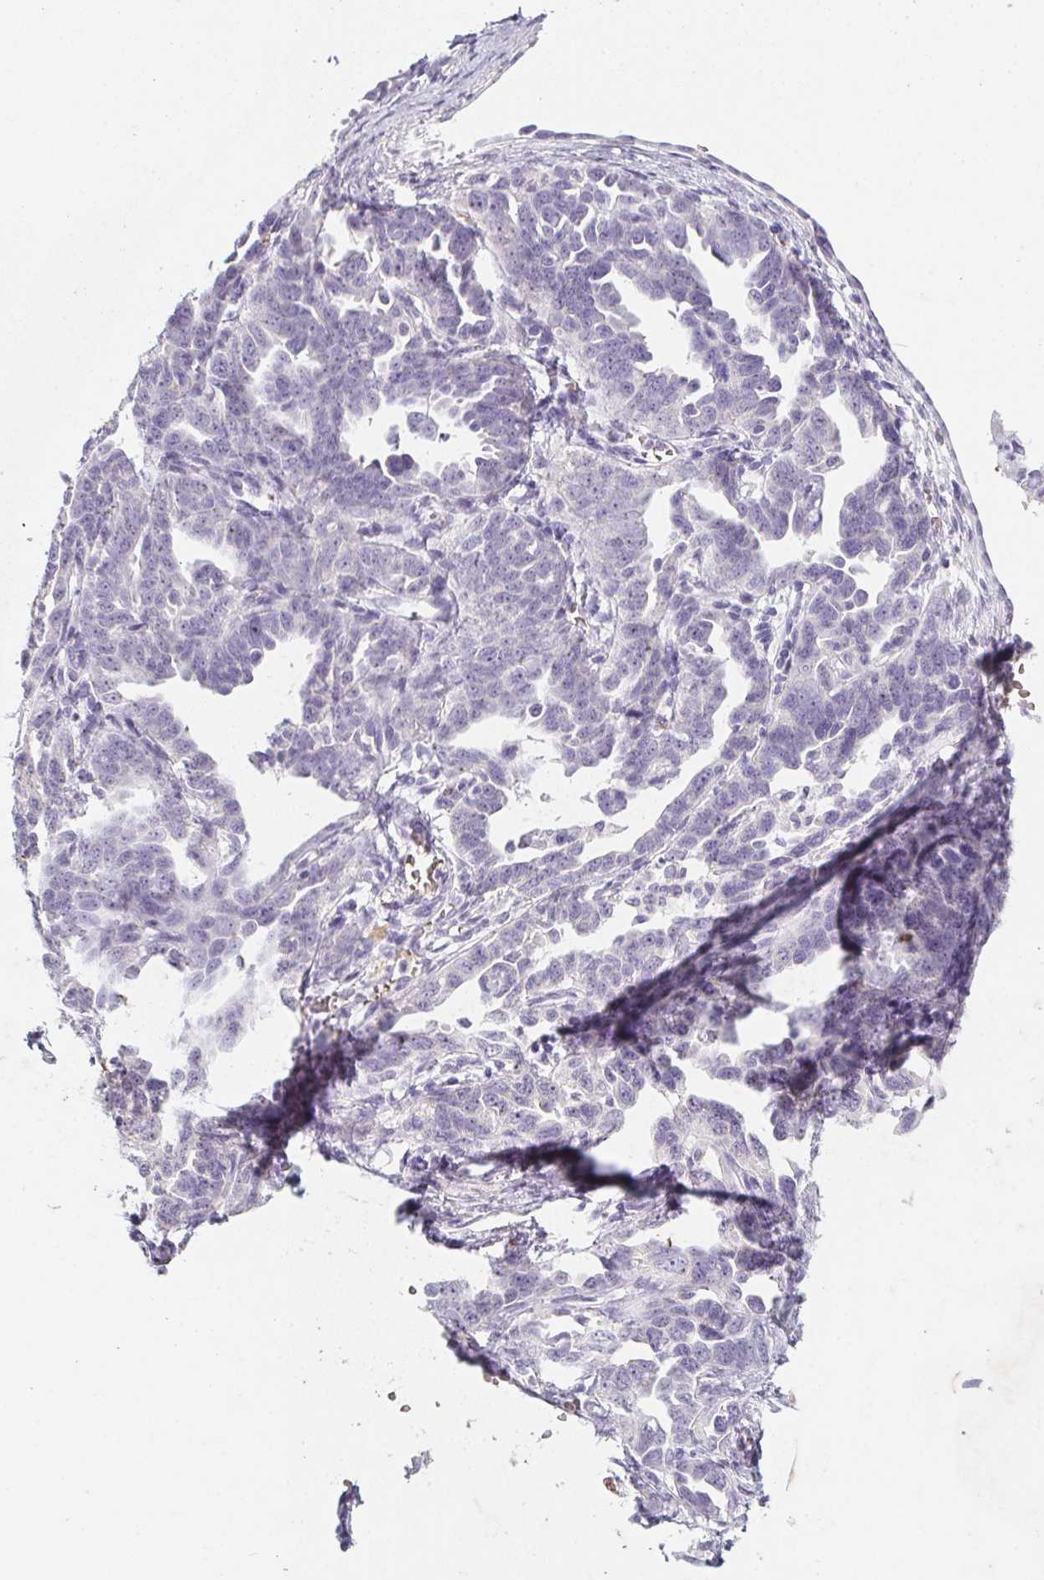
{"staining": {"intensity": "negative", "quantity": "none", "location": "none"}, "tissue": "ovarian cancer", "cell_type": "Tumor cells", "image_type": "cancer", "snomed": [{"axis": "morphology", "description": "Cystadenocarcinoma, serous, NOS"}, {"axis": "topography", "description": "Ovary"}], "caption": "Ovarian cancer was stained to show a protein in brown. There is no significant expression in tumor cells. Brightfield microscopy of immunohistochemistry stained with DAB (brown) and hematoxylin (blue), captured at high magnification.", "gene": "DCD", "patient": {"sex": "female", "age": 69}}